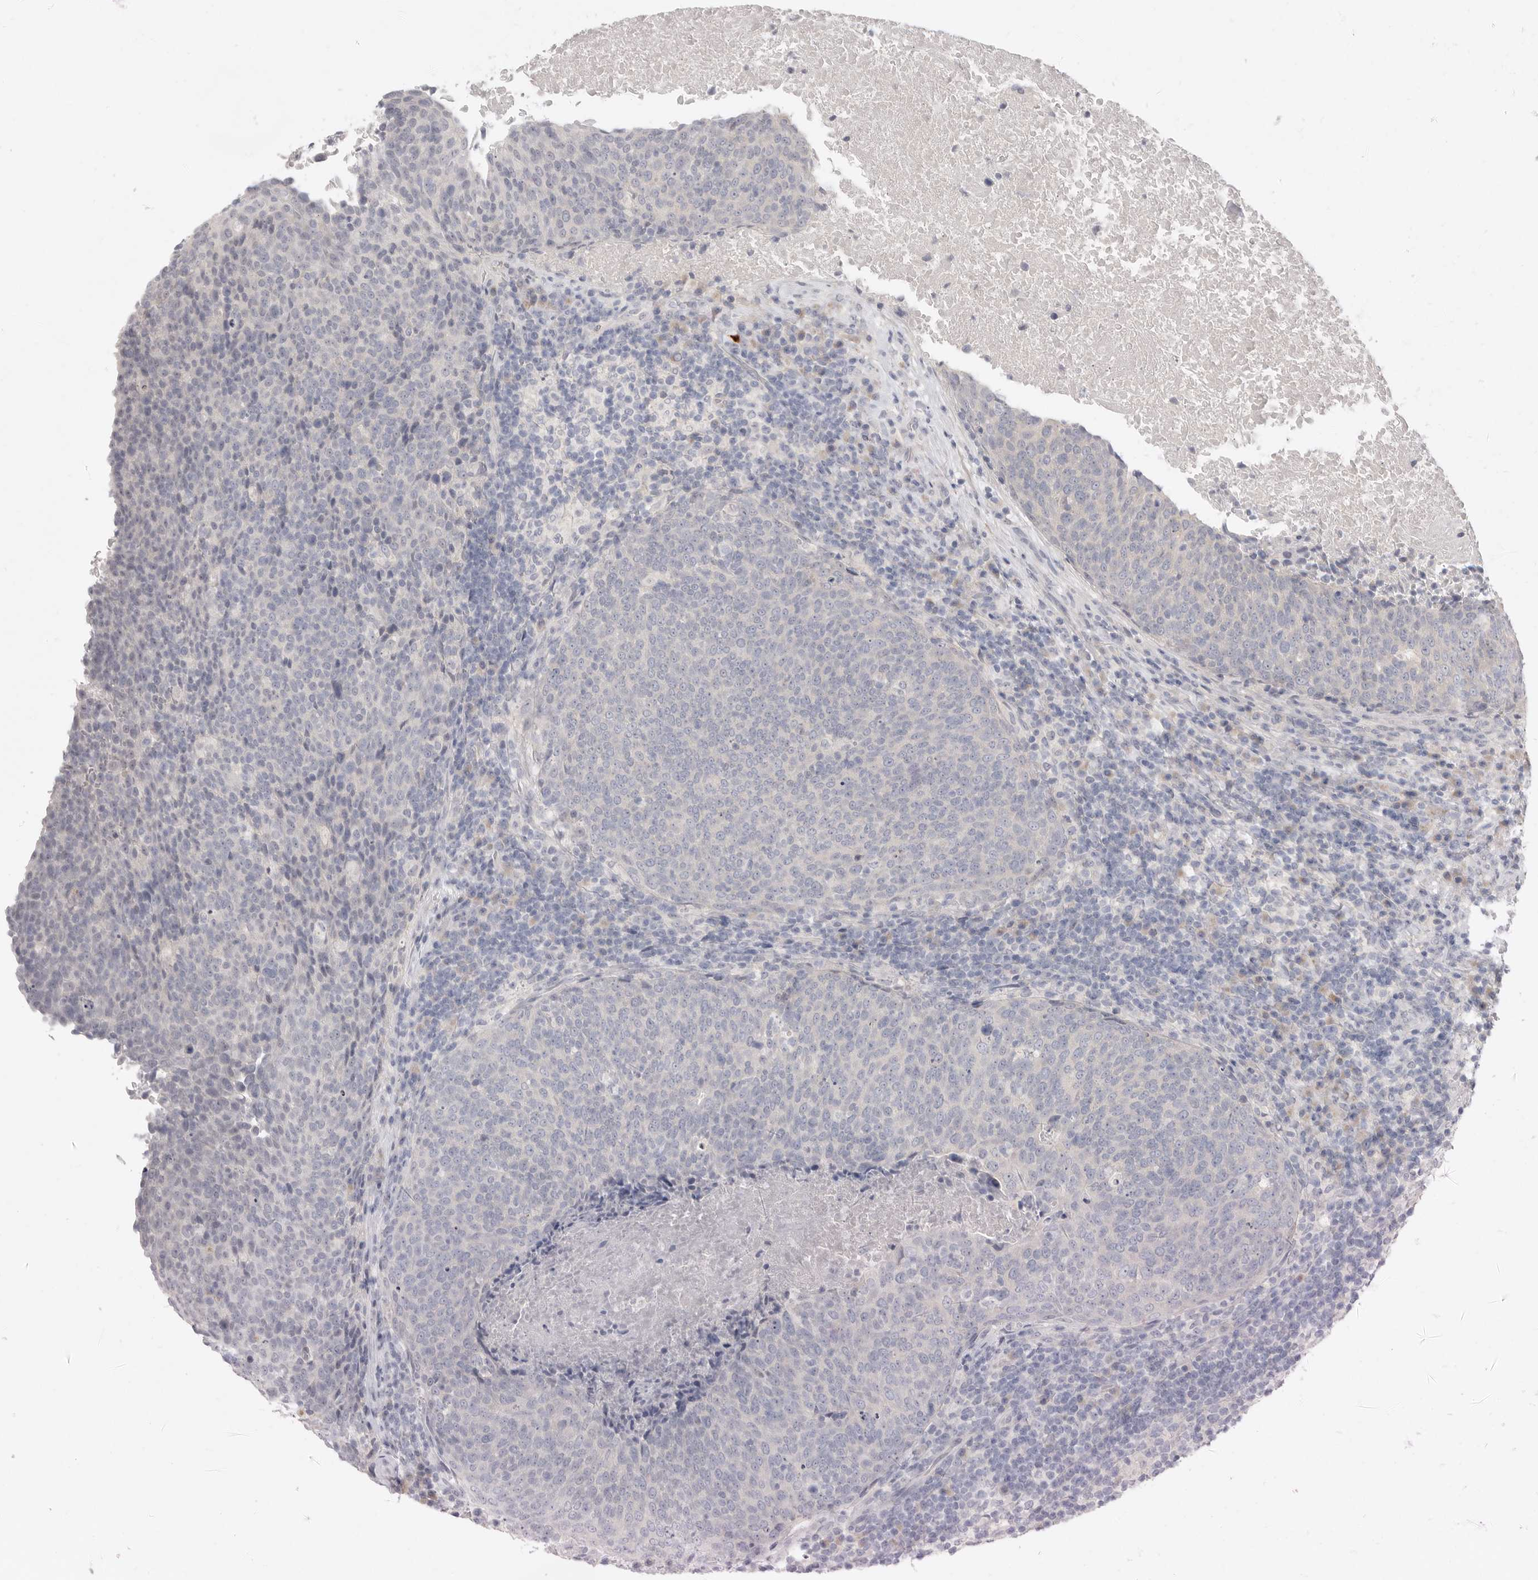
{"staining": {"intensity": "negative", "quantity": "none", "location": "none"}, "tissue": "head and neck cancer", "cell_type": "Tumor cells", "image_type": "cancer", "snomed": [{"axis": "morphology", "description": "Squamous cell carcinoma, NOS"}, {"axis": "morphology", "description": "Squamous cell carcinoma, metastatic, NOS"}, {"axis": "topography", "description": "Lymph node"}, {"axis": "topography", "description": "Head-Neck"}], "caption": "IHC histopathology image of human head and neck metastatic squamous cell carcinoma stained for a protein (brown), which displays no expression in tumor cells.", "gene": "AHDC1", "patient": {"sex": "male", "age": 62}}